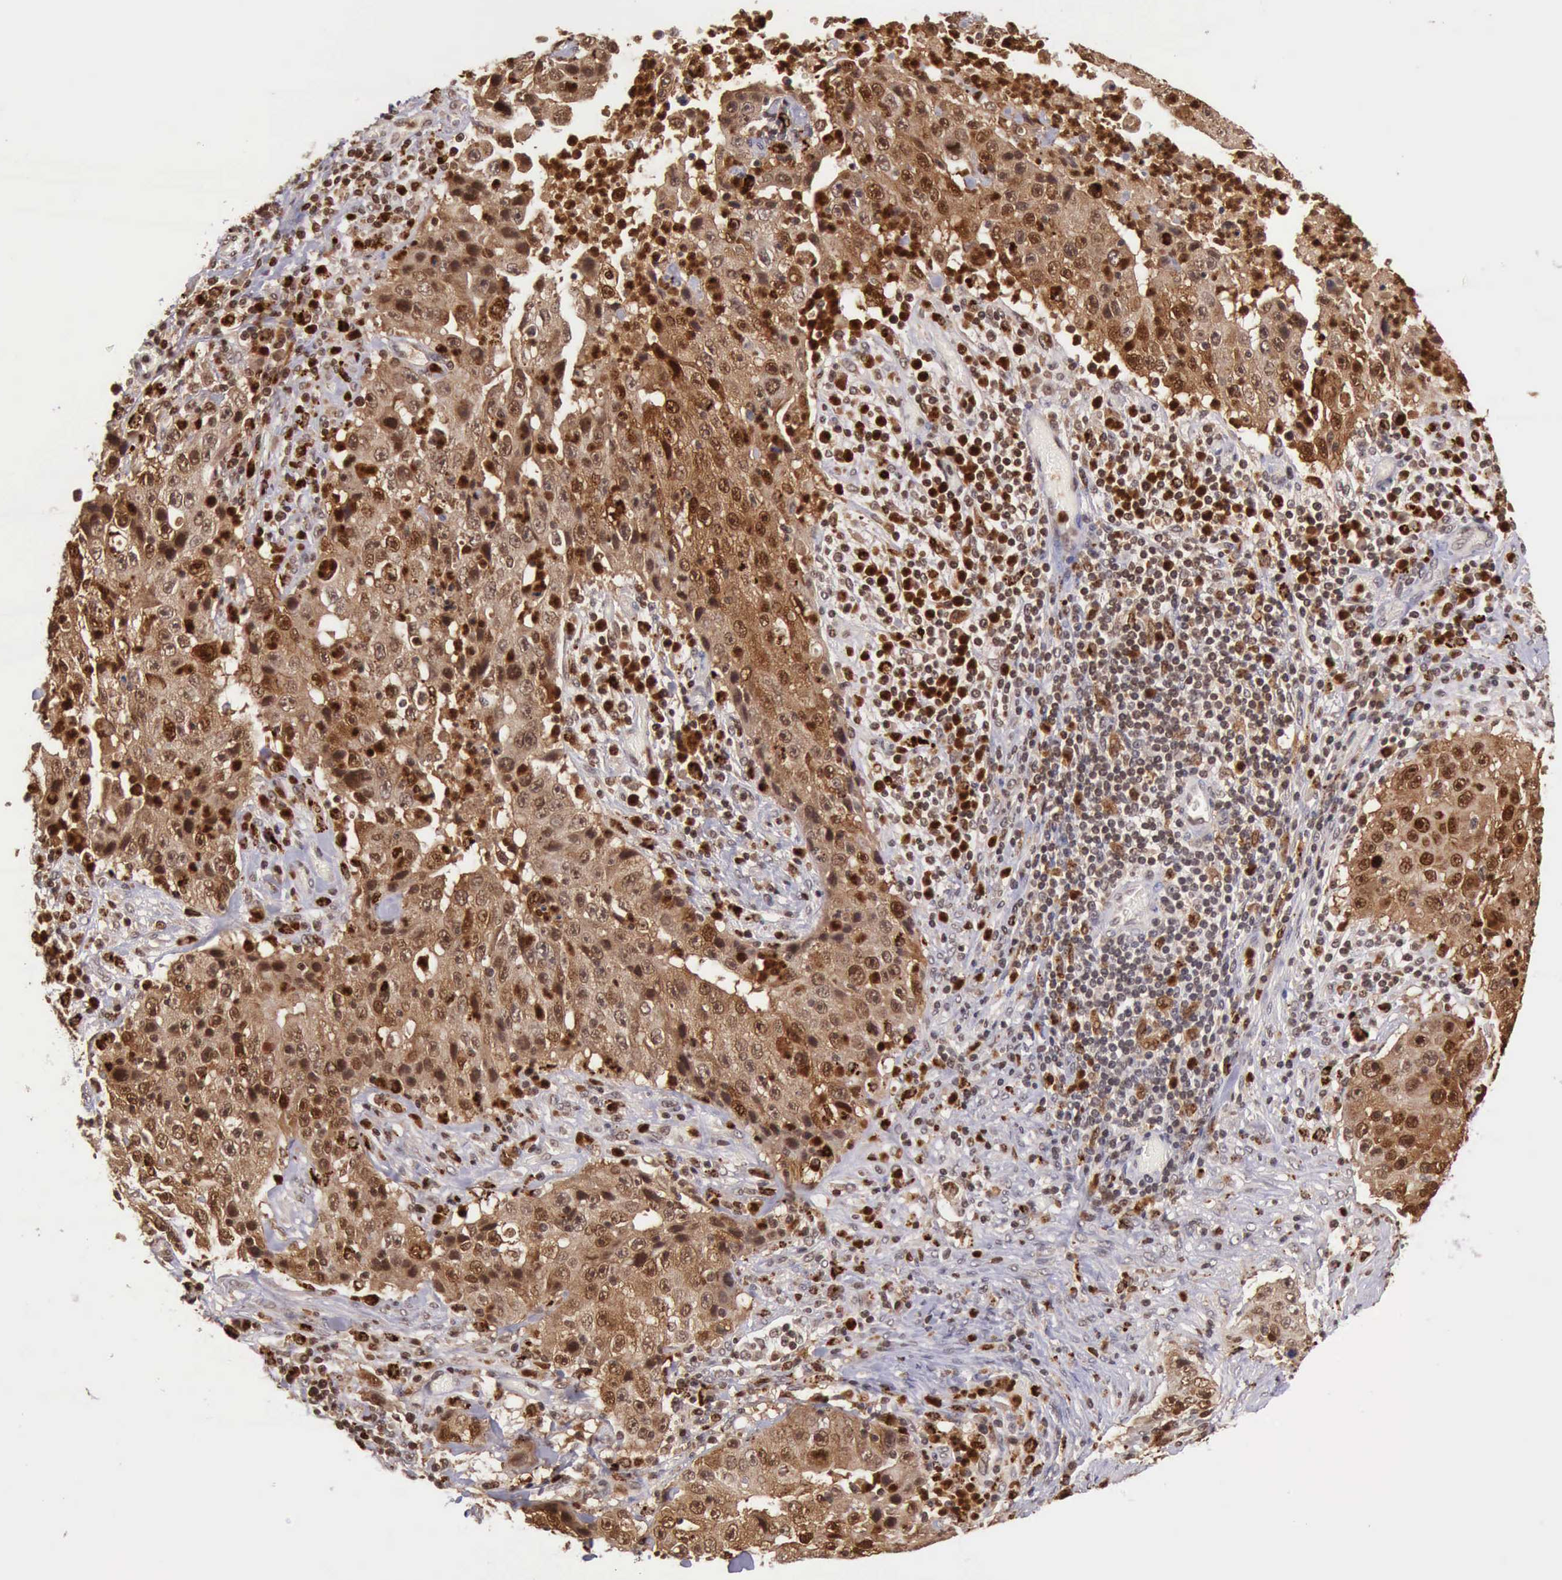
{"staining": {"intensity": "strong", "quantity": ">75%", "location": "cytoplasmic/membranous"}, "tissue": "lung cancer", "cell_type": "Tumor cells", "image_type": "cancer", "snomed": [{"axis": "morphology", "description": "Squamous cell carcinoma, NOS"}, {"axis": "topography", "description": "Lung"}], "caption": "Lung squamous cell carcinoma tissue shows strong cytoplasmic/membranous staining in approximately >75% of tumor cells", "gene": "CSTA", "patient": {"sex": "male", "age": 64}}